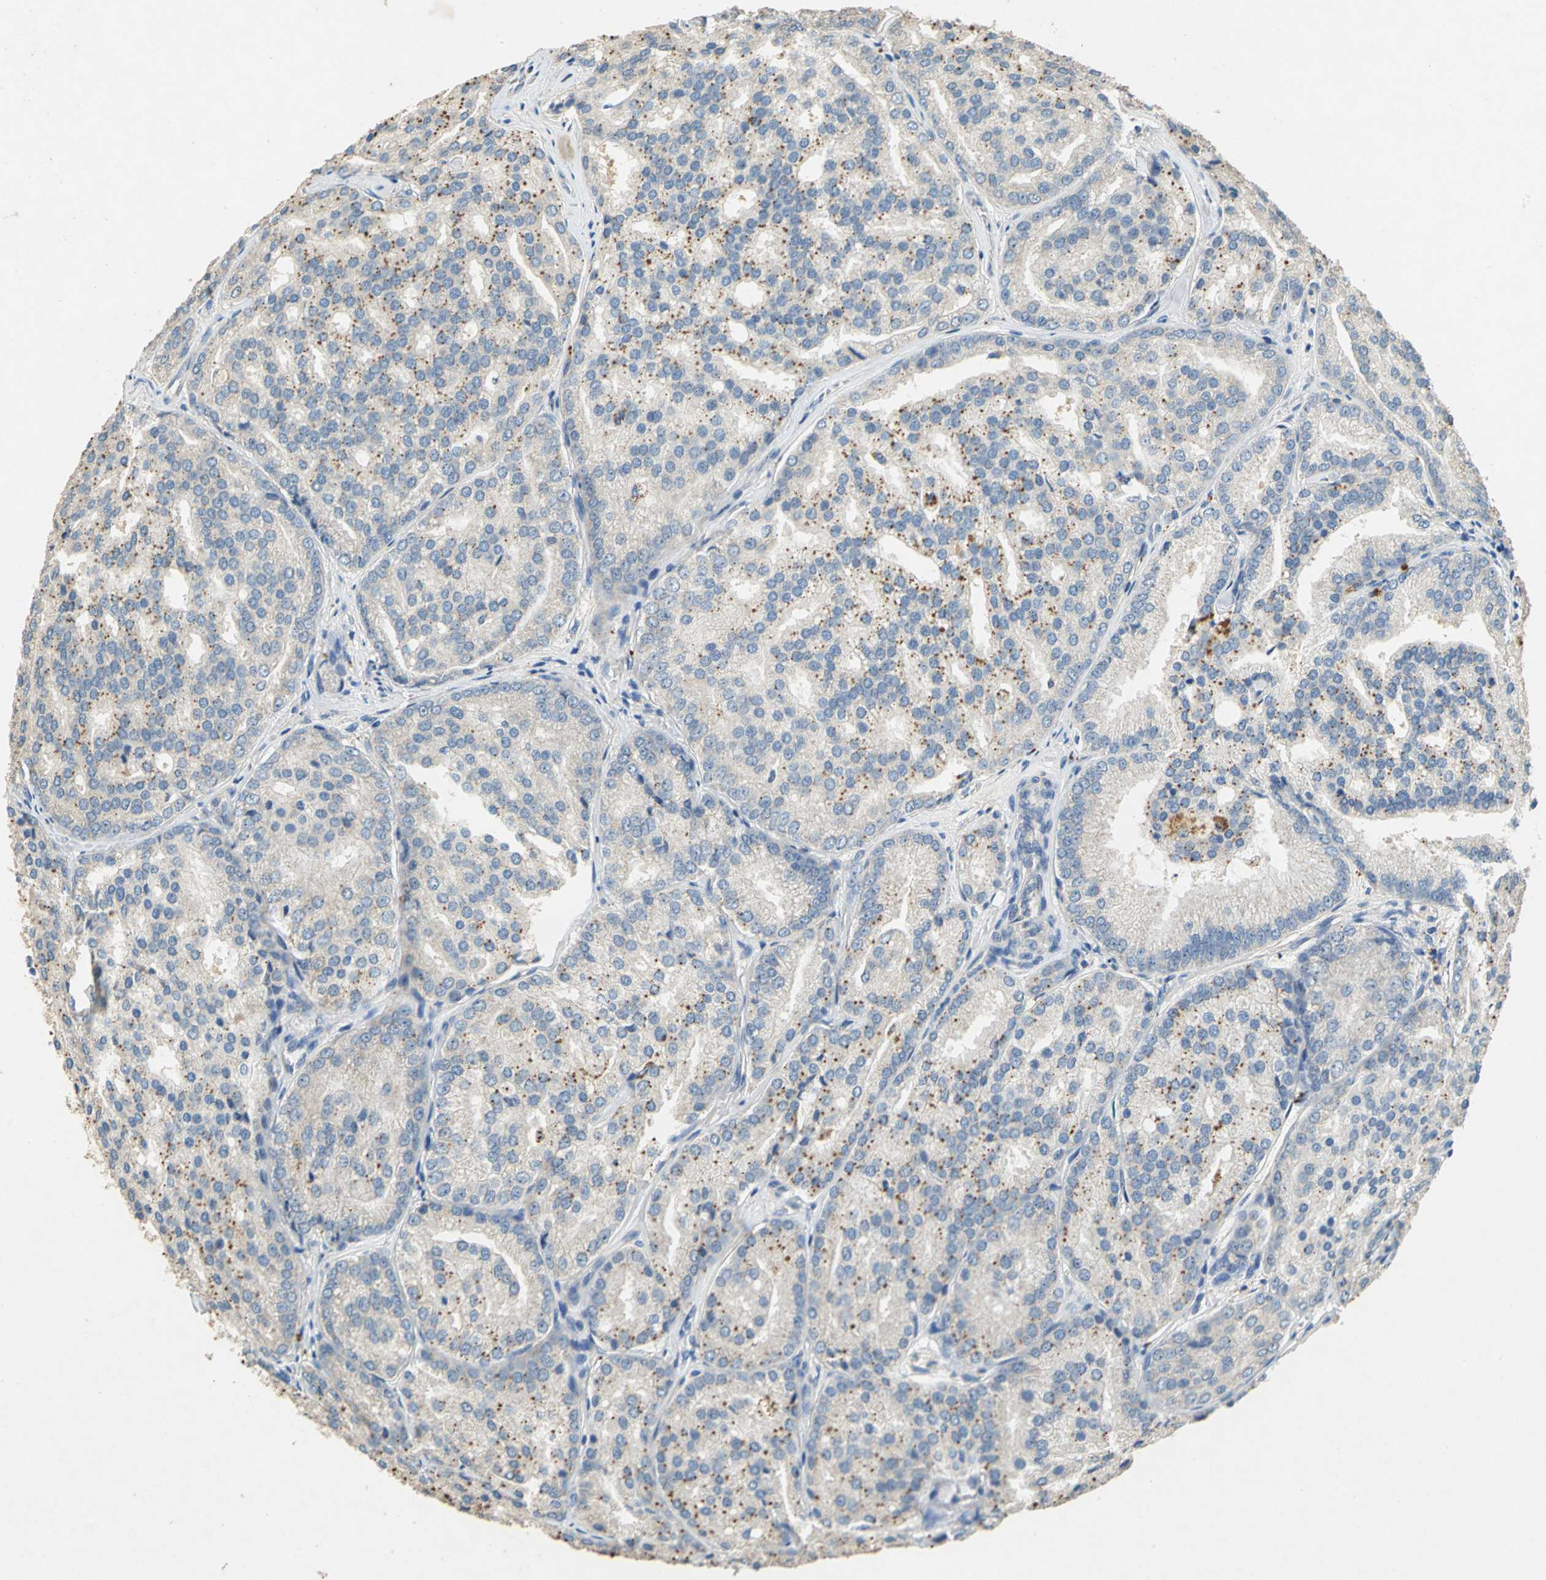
{"staining": {"intensity": "weak", "quantity": ">75%", "location": "cytoplasmic/membranous"}, "tissue": "prostate cancer", "cell_type": "Tumor cells", "image_type": "cancer", "snomed": [{"axis": "morphology", "description": "Adenocarcinoma, High grade"}, {"axis": "topography", "description": "Prostate"}], "caption": "This micrograph reveals adenocarcinoma (high-grade) (prostate) stained with IHC to label a protein in brown. The cytoplasmic/membranous of tumor cells show weak positivity for the protein. Nuclei are counter-stained blue.", "gene": "ADAMTS5", "patient": {"sex": "male", "age": 64}}